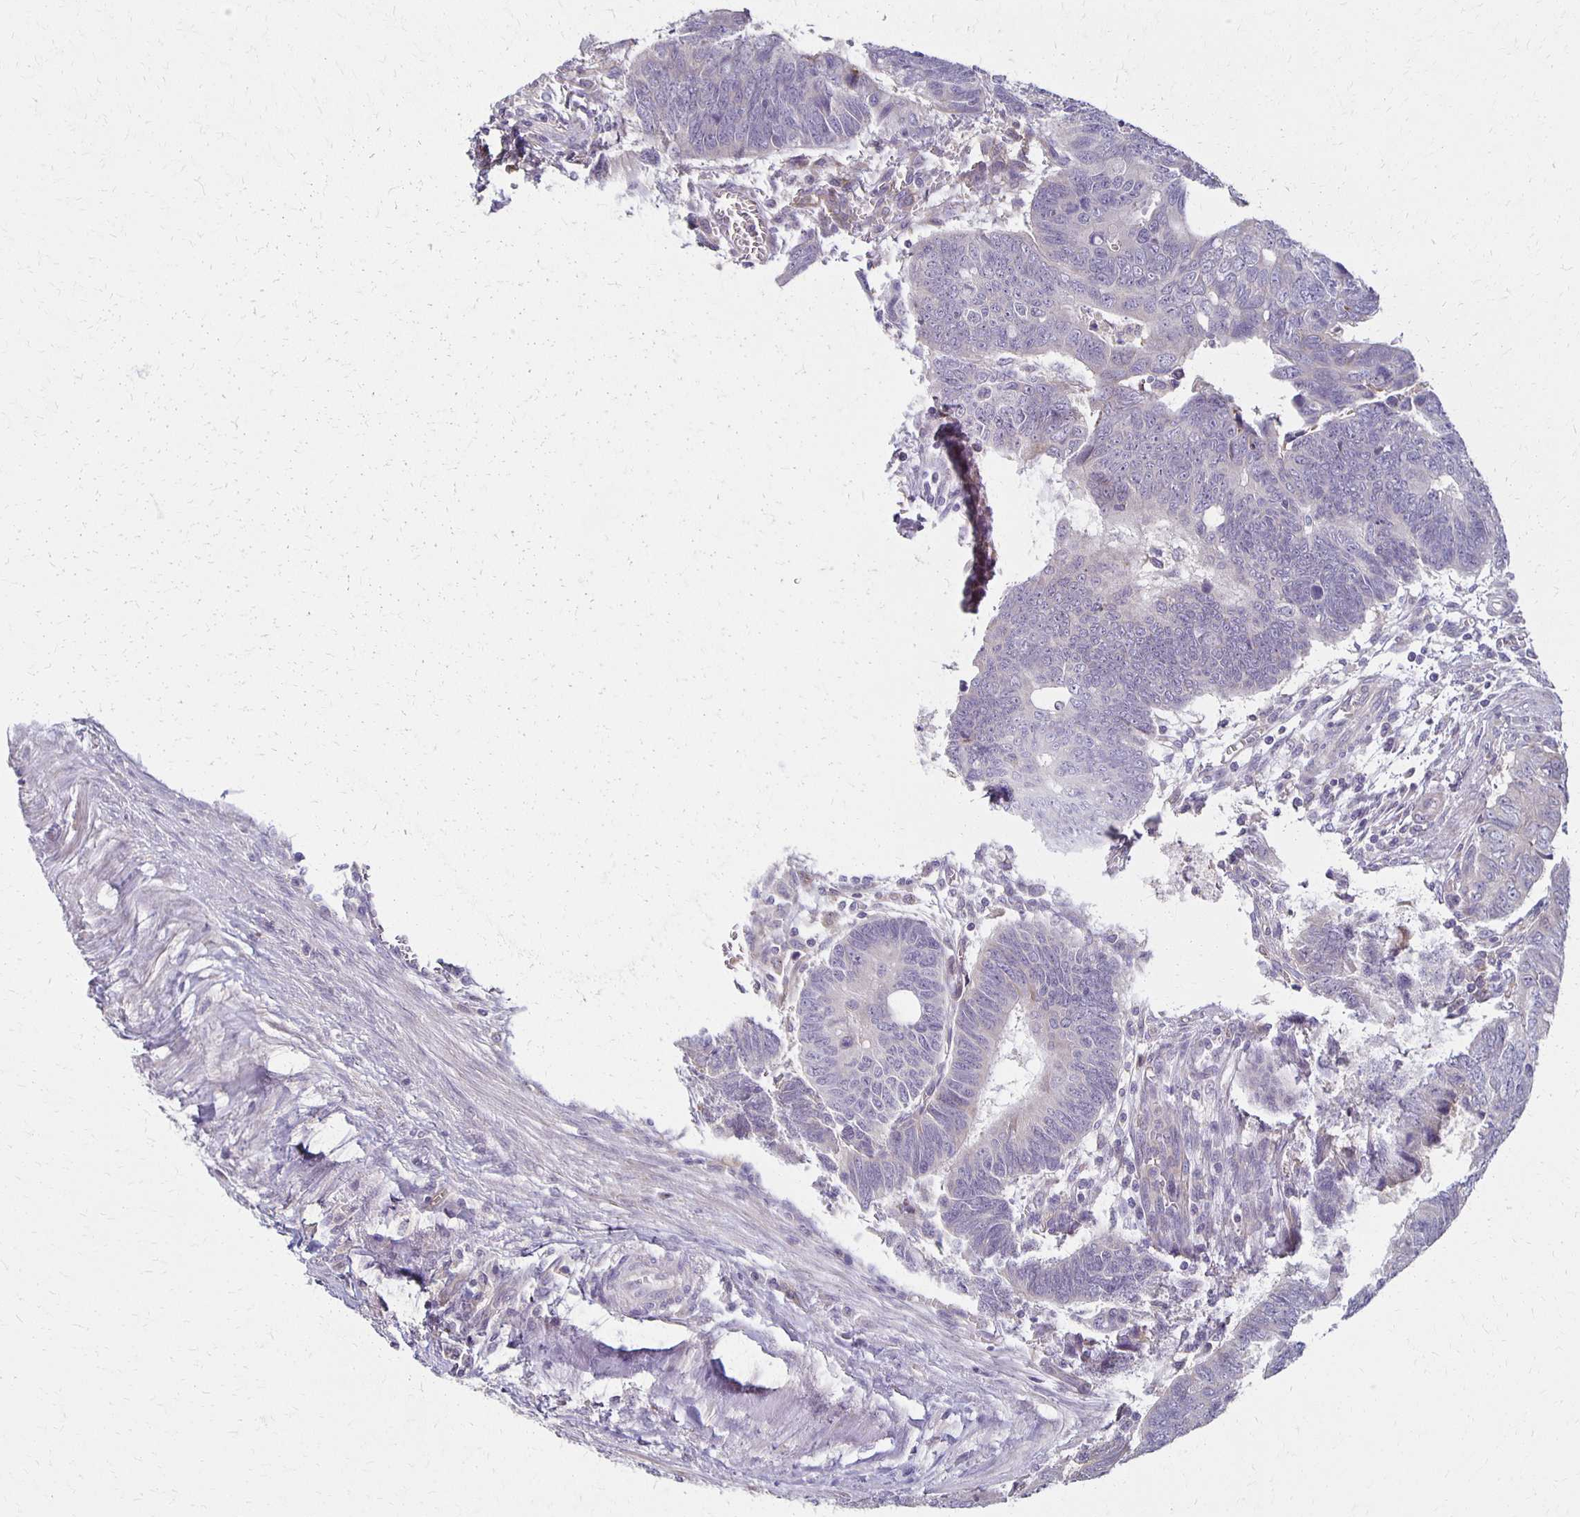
{"staining": {"intensity": "weak", "quantity": "<25%", "location": "cytoplasmic/membranous"}, "tissue": "colorectal cancer", "cell_type": "Tumor cells", "image_type": "cancer", "snomed": [{"axis": "morphology", "description": "Adenocarcinoma, NOS"}, {"axis": "topography", "description": "Colon"}], "caption": "Immunohistochemistry photomicrograph of neoplastic tissue: human adenocarcinoma (colorectal) stained with DAB (3,3'-diaminobenzidine) shows no significant protein expression in tumor cells. (DAB (3,3'-diaminobenzidine) IHC visualized using brightfield microscopy, high magnification).", "gene": "GPX4", "patient": {"sex": "male", "age": 62}}